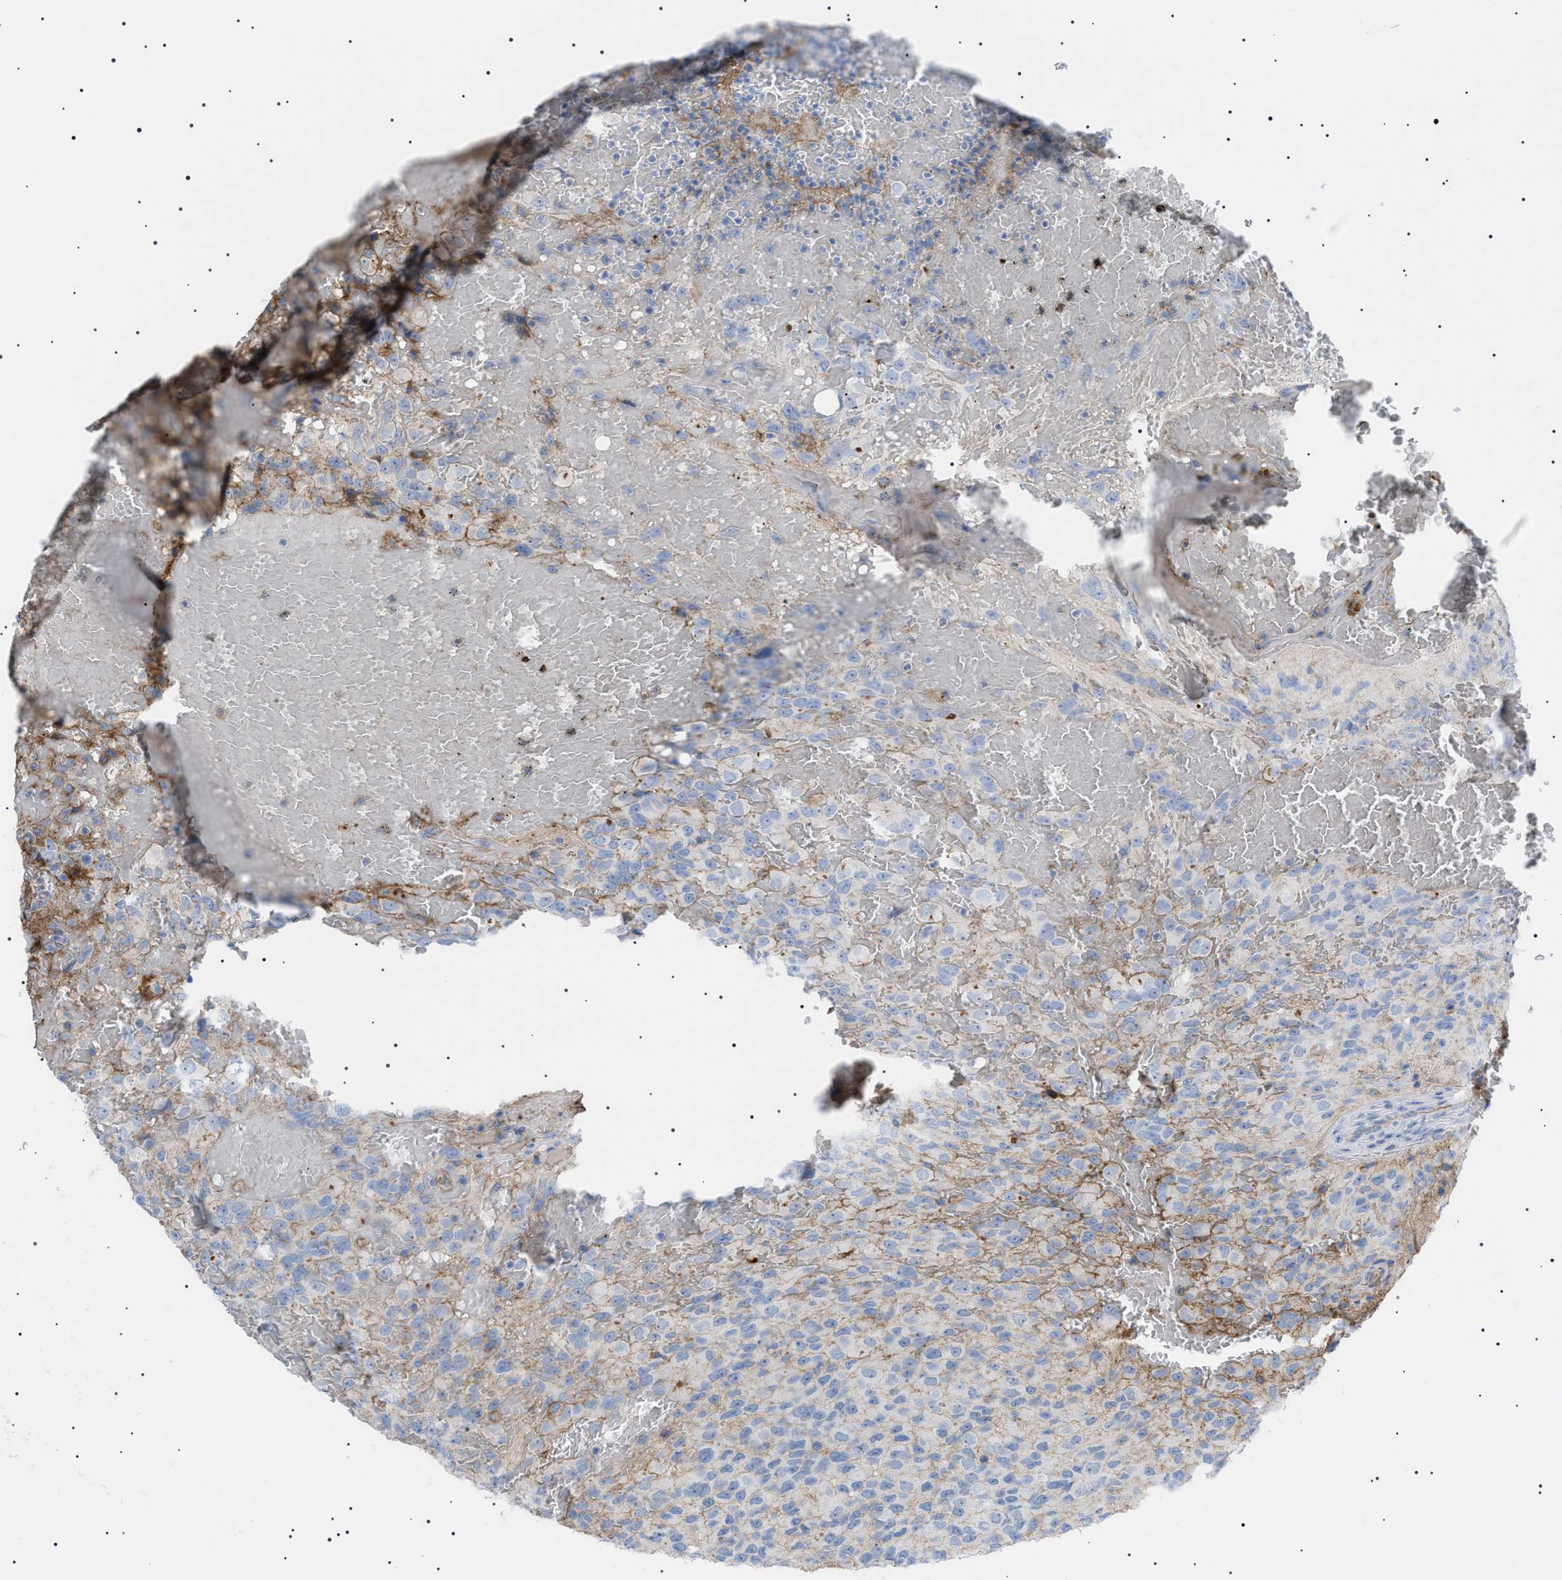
{"staining": {"intensity": "moderate", "quantity": "<25%", "location": "cytoplasmic/membranous"}, "tissue": "glioma", "cell_type": "Tumor cells", "image_type": "cancer", "snomed": [{"axis": "morphology", "description": "Glioma, malignant, High grade"}, {"axis": "topography", "description": "Brain"}], "caption": "Approximately <25% of tumor cells in human high-grade glioma (malignant) reveal moderate cytoplasmic/membranous protein staining as visualized by brown immunohistochemical staining.", "gene": "LPA", "patient": {"sex": "male", "age": 32}}